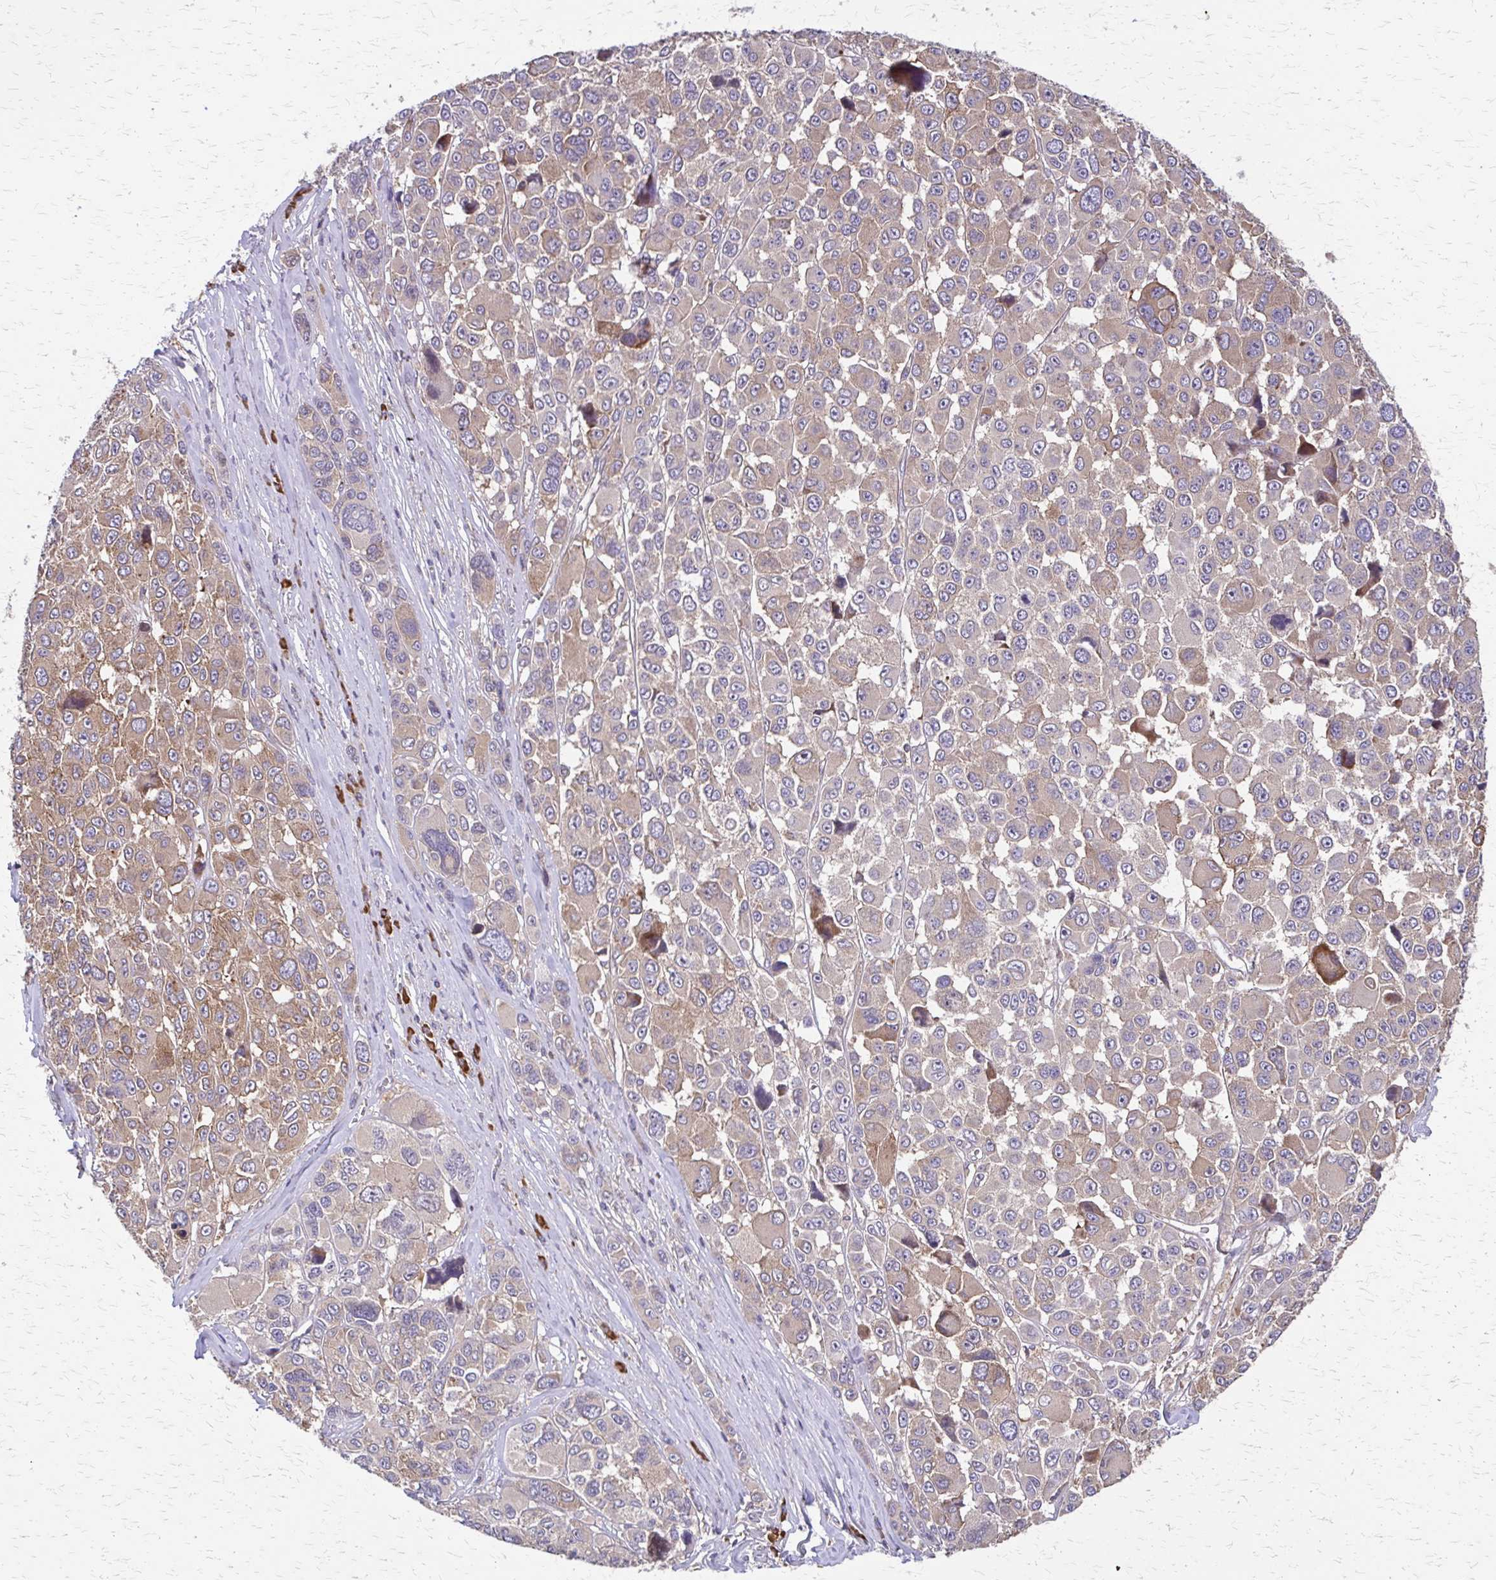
{"staining": {"intensity": "weak", "quantity": ">75%", "location": "cytoplasmic/membranous"}, "tissue": "melanoma", "cell_type": "Tumor cells", "image_type": "cancer", "snomed": [{"axis": "morphology", "description": "Malignant melanoma, NOS"}, {"axis": "topography", "description": "Skin"}], "caption": "Weak cytoplasmic/membranous staining for a protein is appreciated in approximately >75% of tumor cells of malignant melanoma using IHC.", "gene": "EEF2", "patient": {"sex": "female", "age": 66}}